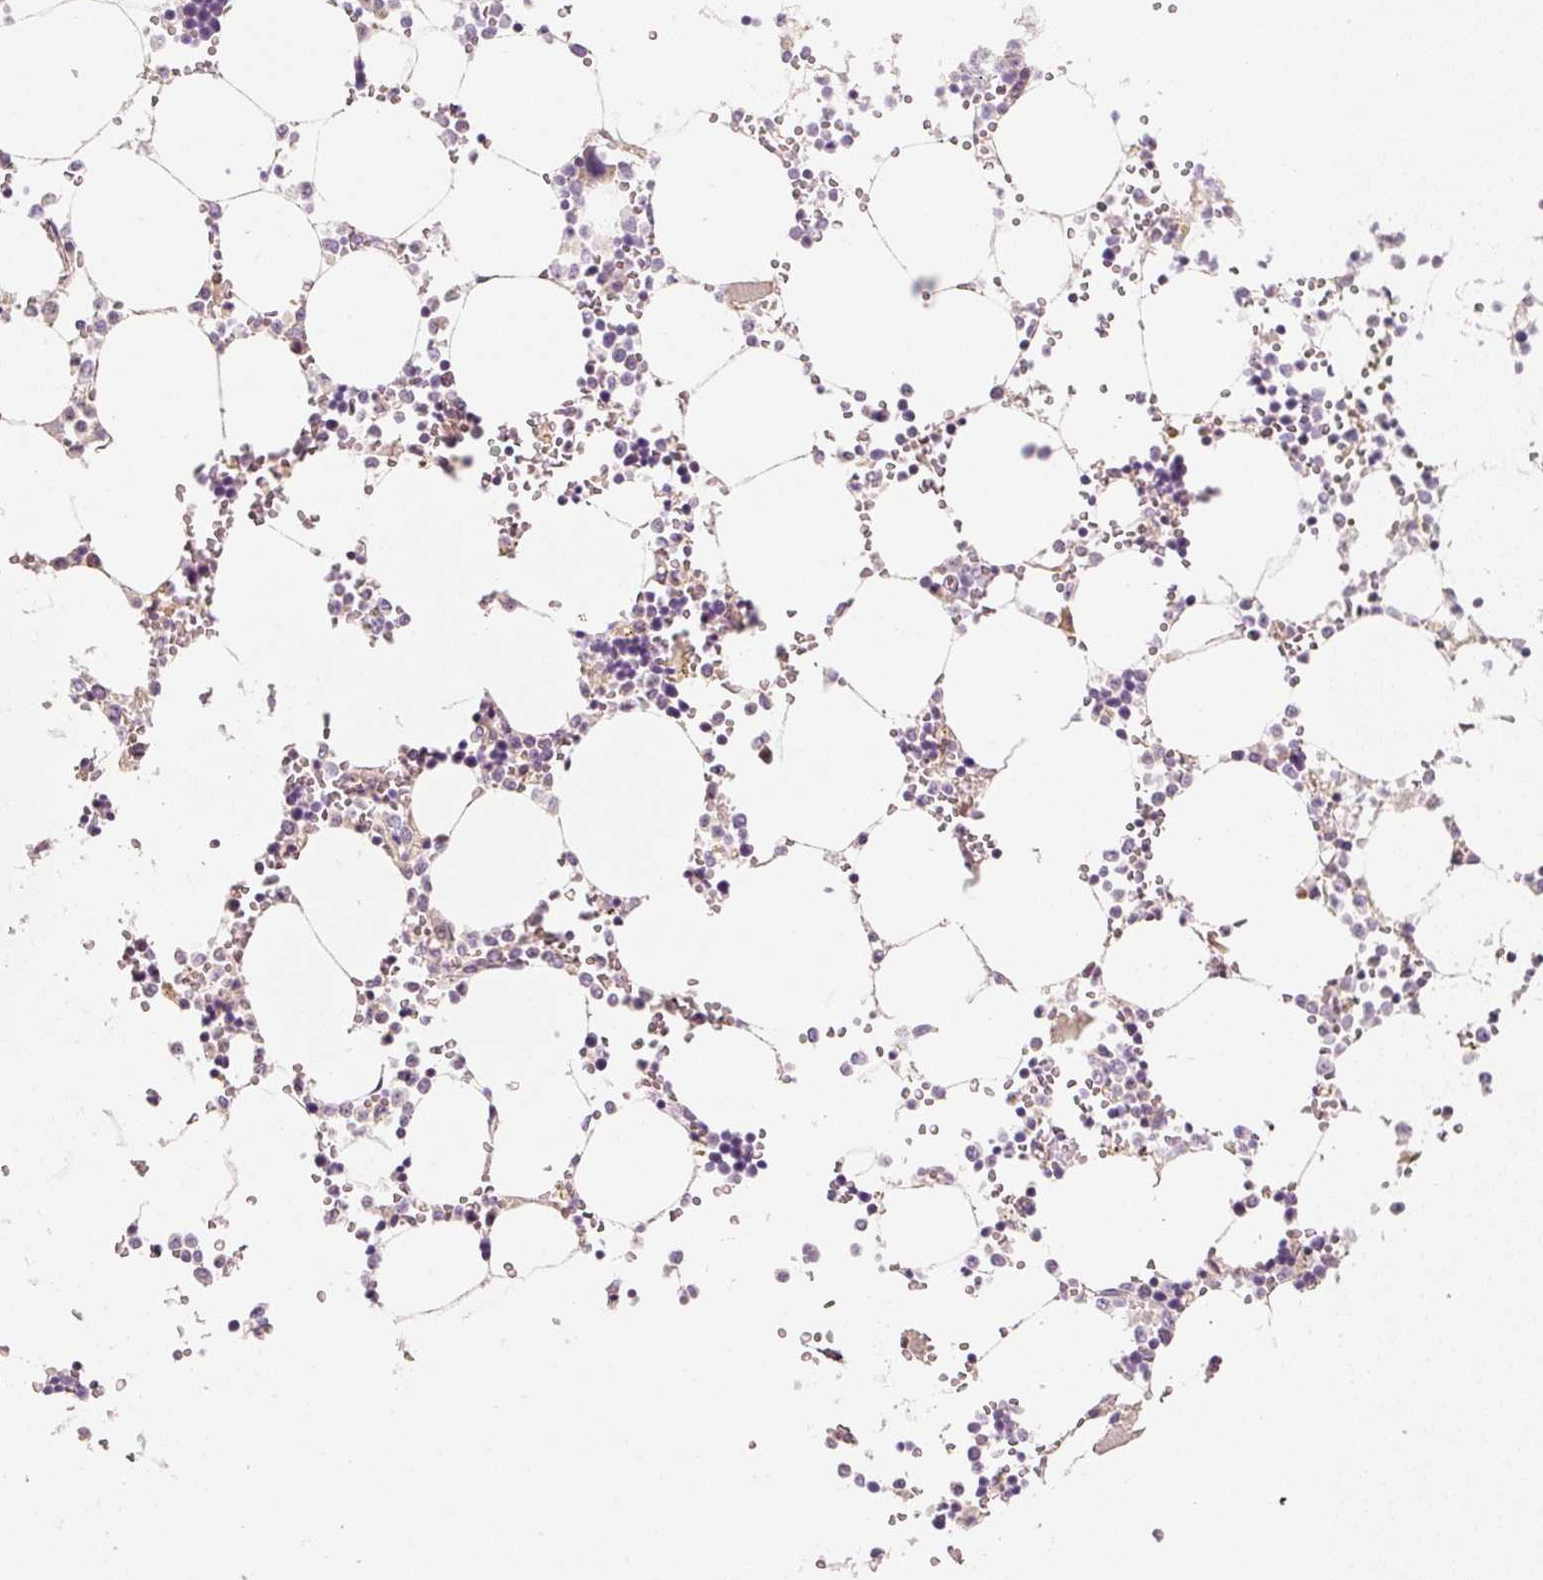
{"staining": {"intensity": "strong", "quantity": "<25%", "location": "cytoplasmic/membranous"}, "tissue": "bone marrow", "cell_type": "Hematopoietic cells", "image_type": "normal", "snomed": [{"axis": "morphology", "description": "Normal tissue, NOS"}, {"axis": "topography", "description": "Bone marrow"}], "caption": "Protein analysis of unremarkable bone marrow shows strong cytoplasmic/membranous expression in about <25% of hematopoietic cells.", "gene": "PWWP3B", "patient": {"sex": "male", "age": 64}}